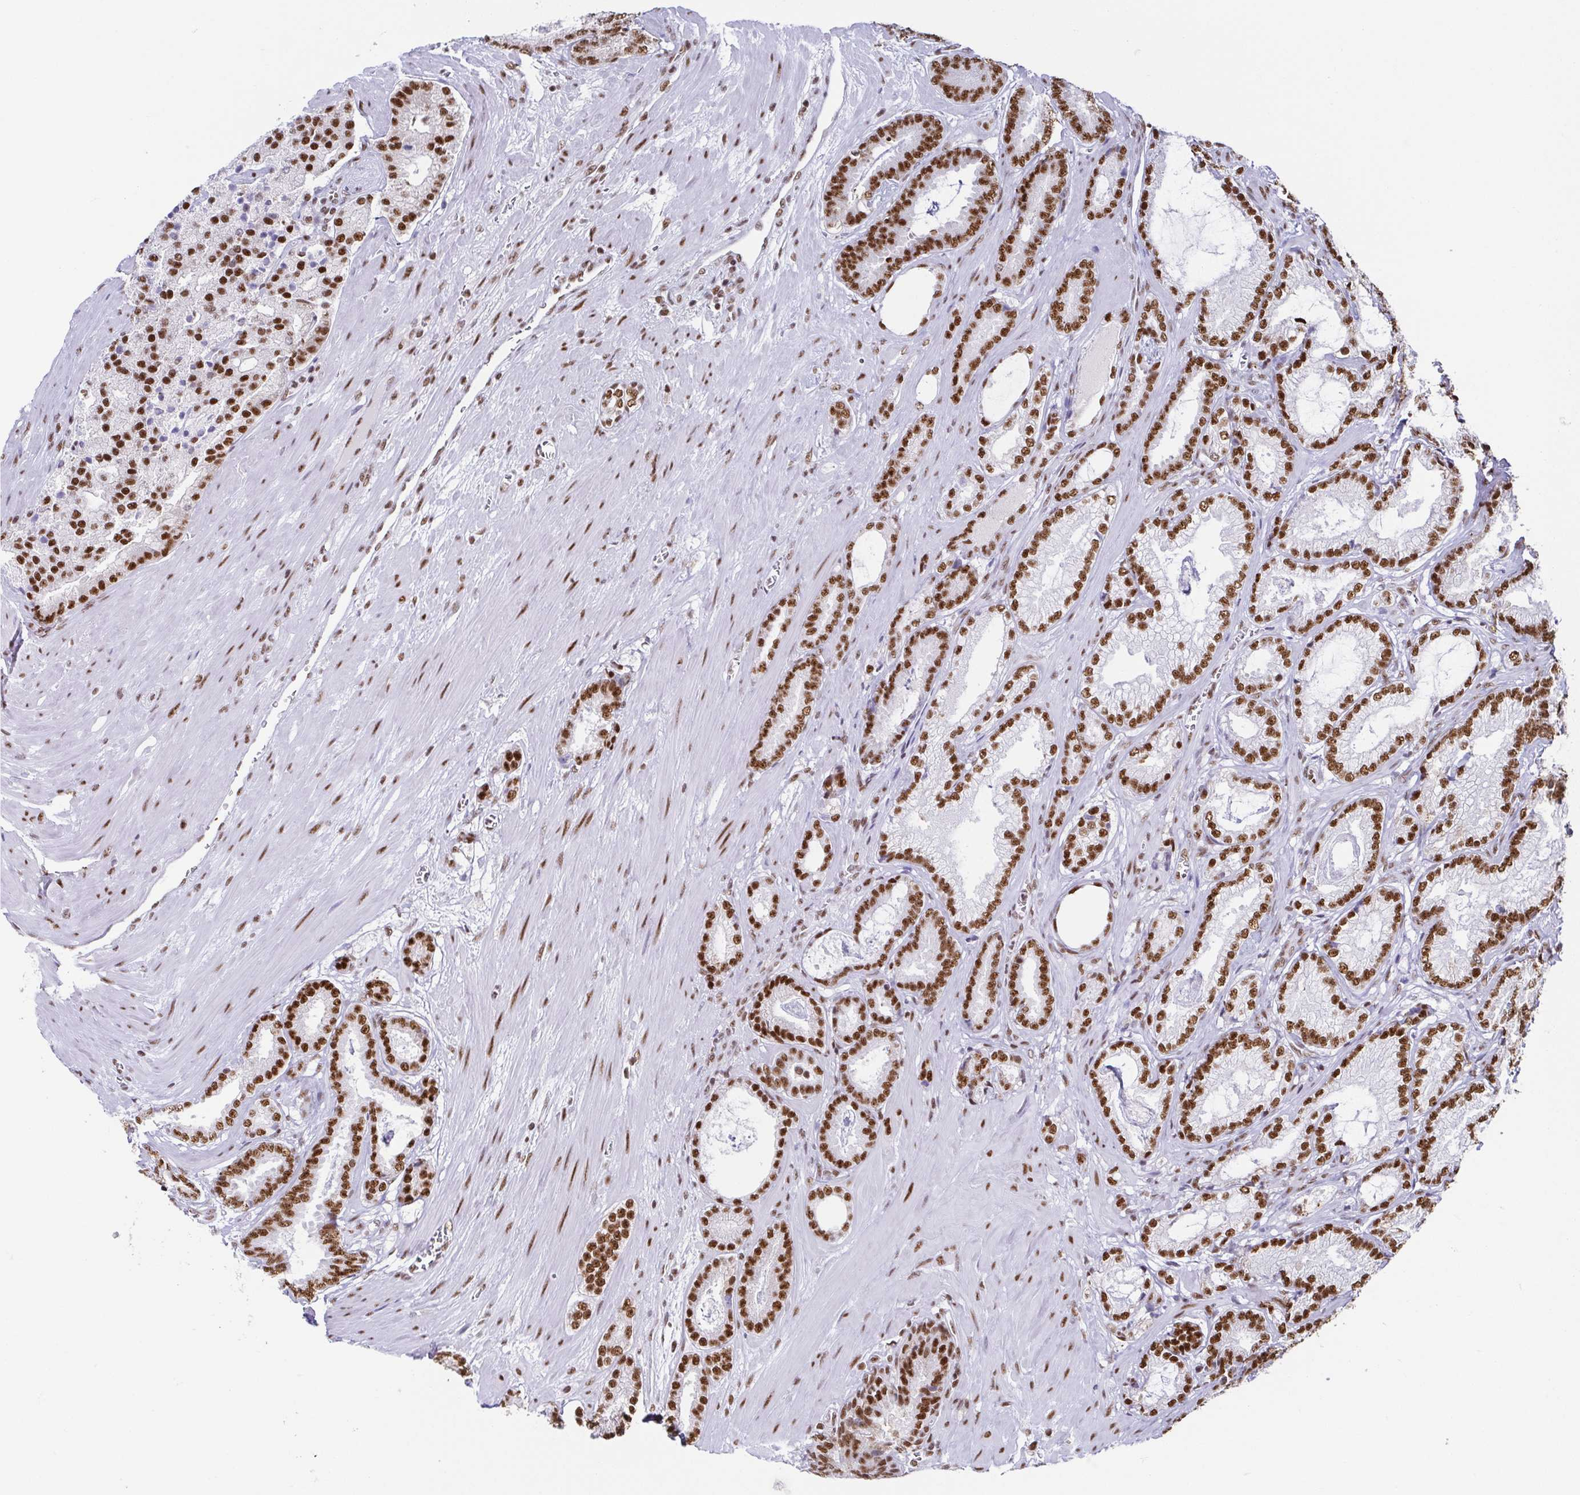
{"staining": {"intensity": "strong", "quantity": ">75%", "location": "nuclear"}, "tissue": "prostate cancer", "cell_type": "Tumor cells", "image_type": "cancer", "snomed": [{"axis": "morphology", "description": "Adenocarcinoma, High grade"}, {"axis": "topography", "description": "Prostate"}], "caption": "Strong nuclear positivity is present in approximately >75% of tumor cells in prostate cancer (adenocarcinoma (high-grade)).", "gene": "EWSR1", "patient": {"sex": "male", "age": 64}}